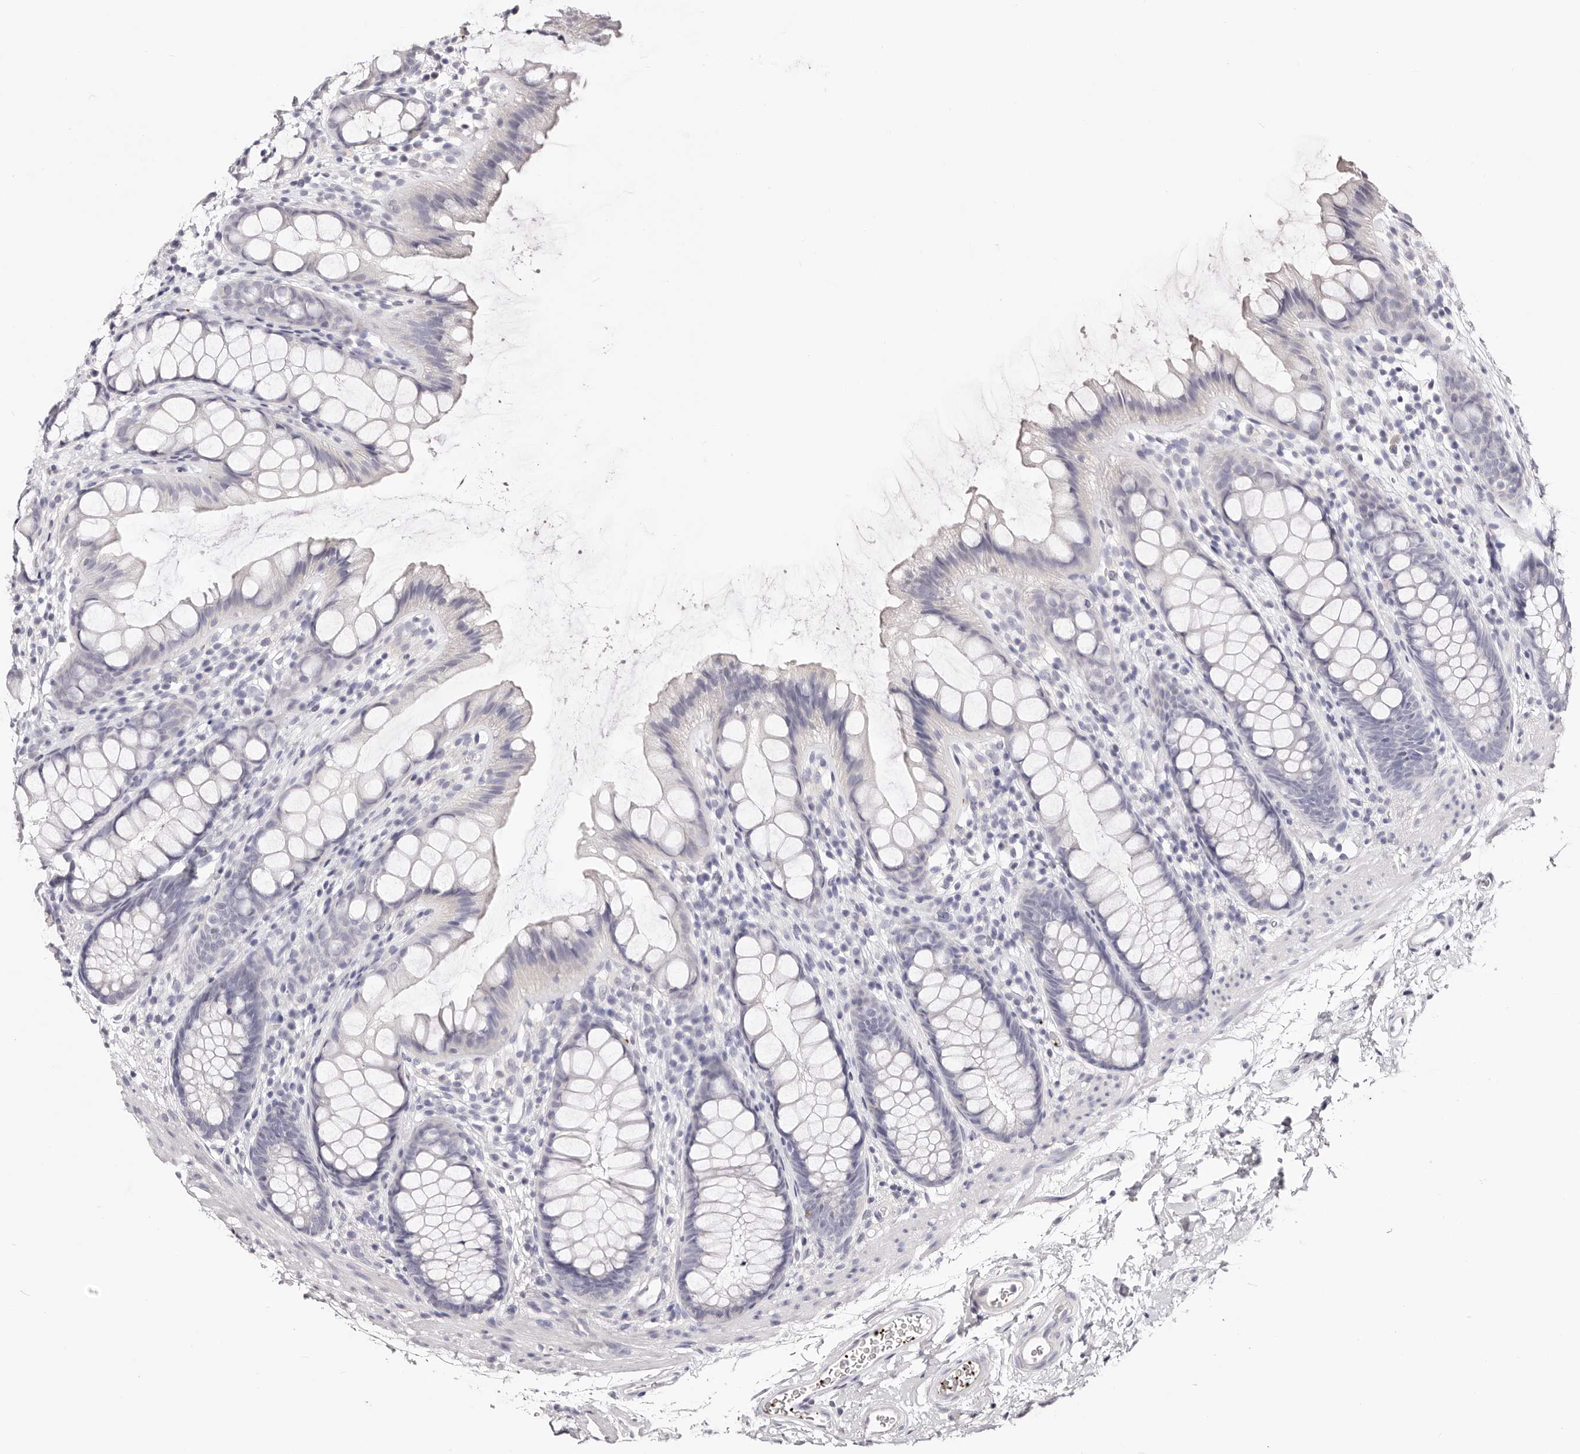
{"staining": {"intensity": "negative", "quantity": "none", "location": "none"}, "tissue": "rectum", "cell_type": "Glandular cells", "image_type": "normal", "snomed": [{"axis": "morphology", "description": "Normal tissue, NOS"}, {"axis": "topography", "description": "Rectum"}], "caption": "An image of rectum stained for a protein demonstrates no brown staining in glandular cells. The staining was performed using DAB to visualize the protein expression in brown, while the nuclei were stained in blue with hematoxylin (Magnification: 20x).", "gene": "PF4", "patient": {"sex": "female", "age": 65}}